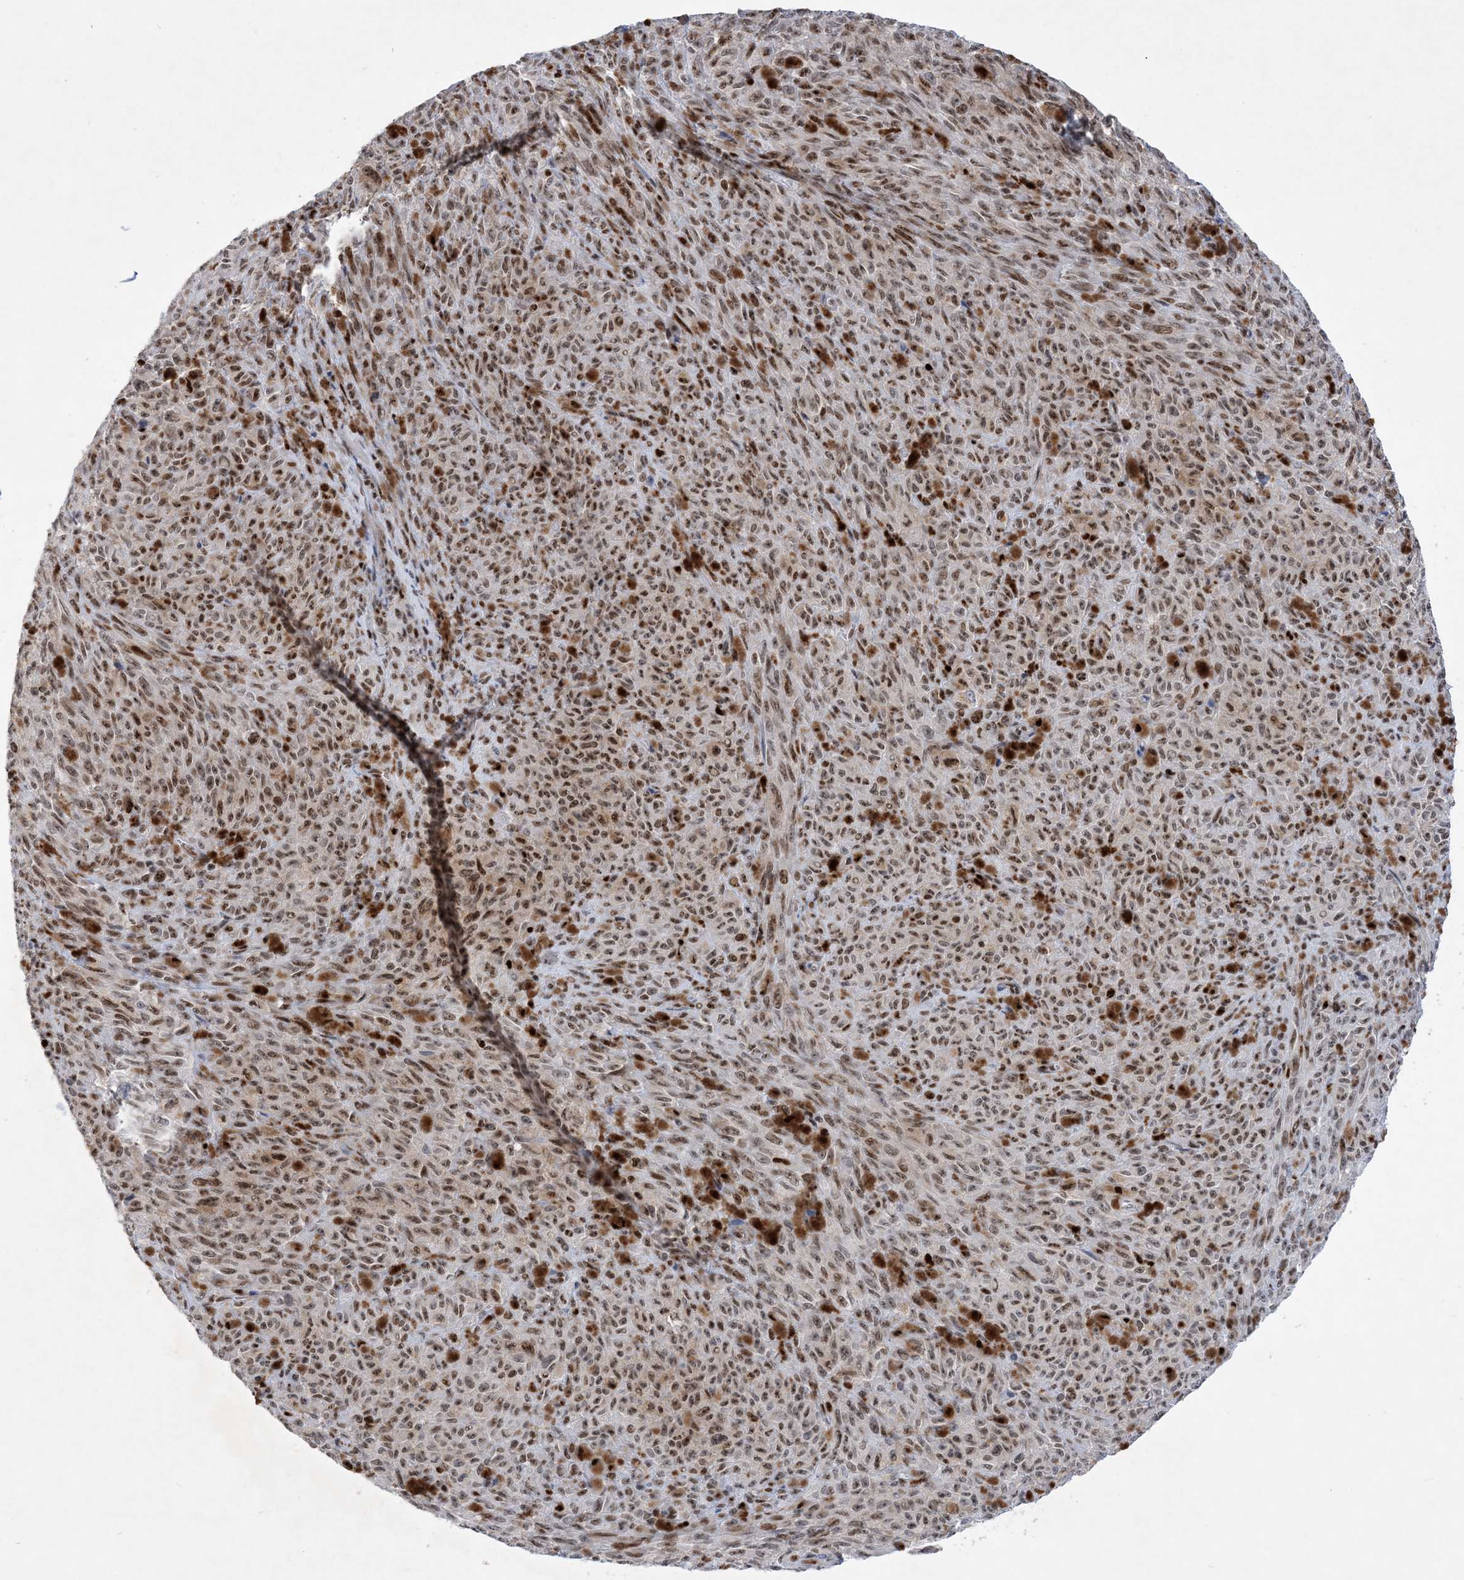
{"staining": {"intensity": "moderate", "quantity": ">75%", "location": "nuclear"}, "tissue": "melanoma", "cell_type": "Tumor cells", "image_type": "cancer", "snomed": [{"axis": "morphology", "description": "Malignant melanoma, NOS"}, {"axis": "topography", "description": "Skin"}], "caption": "Brown immunohistochemical staining in human malignant melanoma displays moderate nuclear staining in about >75% of tumor cells.", "gene": "TSPYL1", "patient": {"sex": "female", "age": 82}}